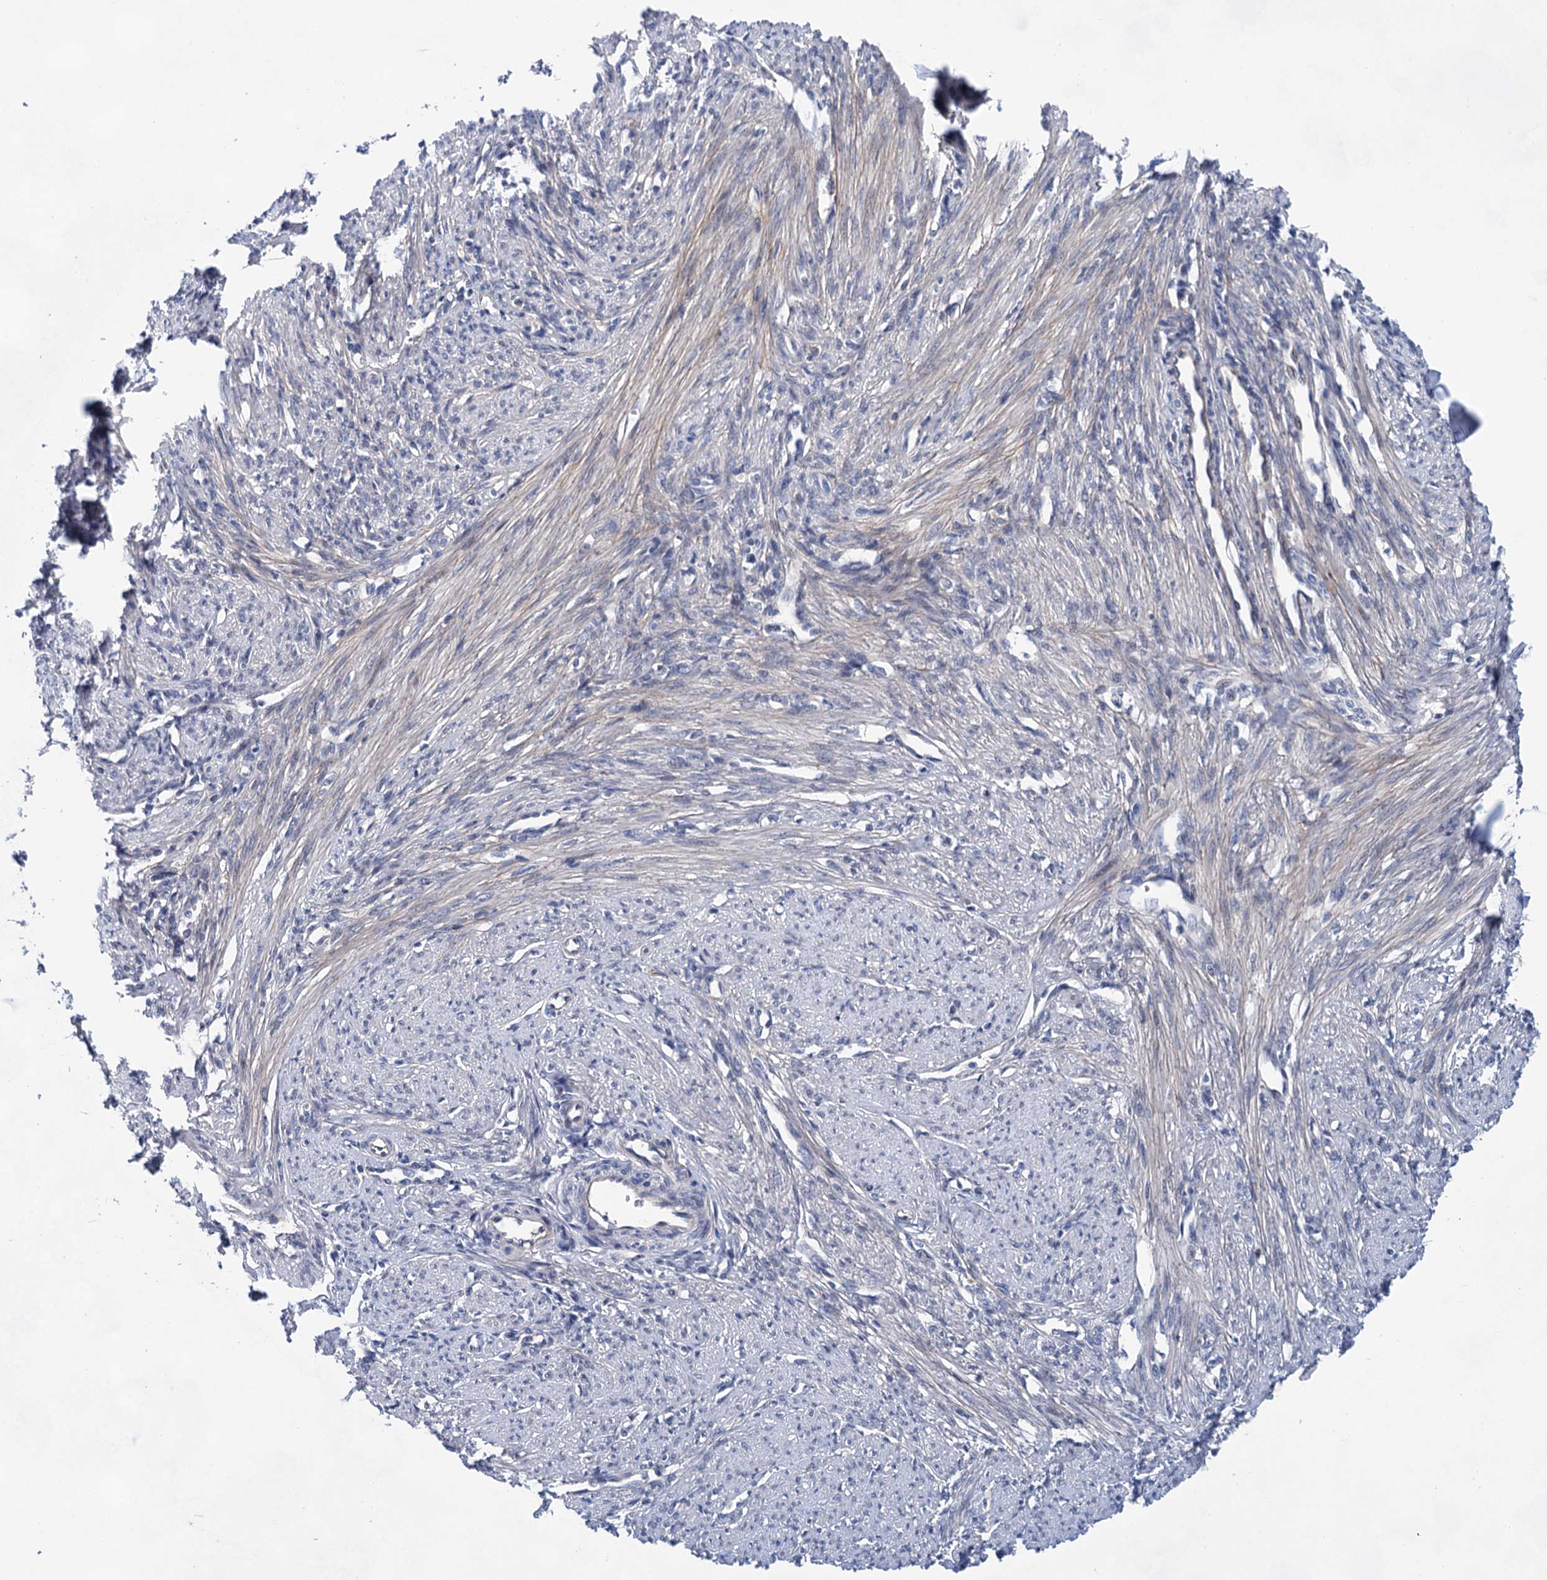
{"staining": {"intensity": "negative", "quantity": "none", "location": "none"}, "tissue": "smooth muscle", "cell_type": "Smooth muscle cells", "image_type": "normal", "snomed": [{"axis": "morphology", "description": "Normal tissue, NOS"}, {"axis": "topography", "description": "Smooth muscle"}, {"axis": "topography", "description": "Uterus"}], "caption": "Immunohistochemical staining of benign human smooth muscle demonstrates no significant expression in smooth muscle cells.", "gene": "MORN3", "patient": {"sex": "female", "age": 59}}